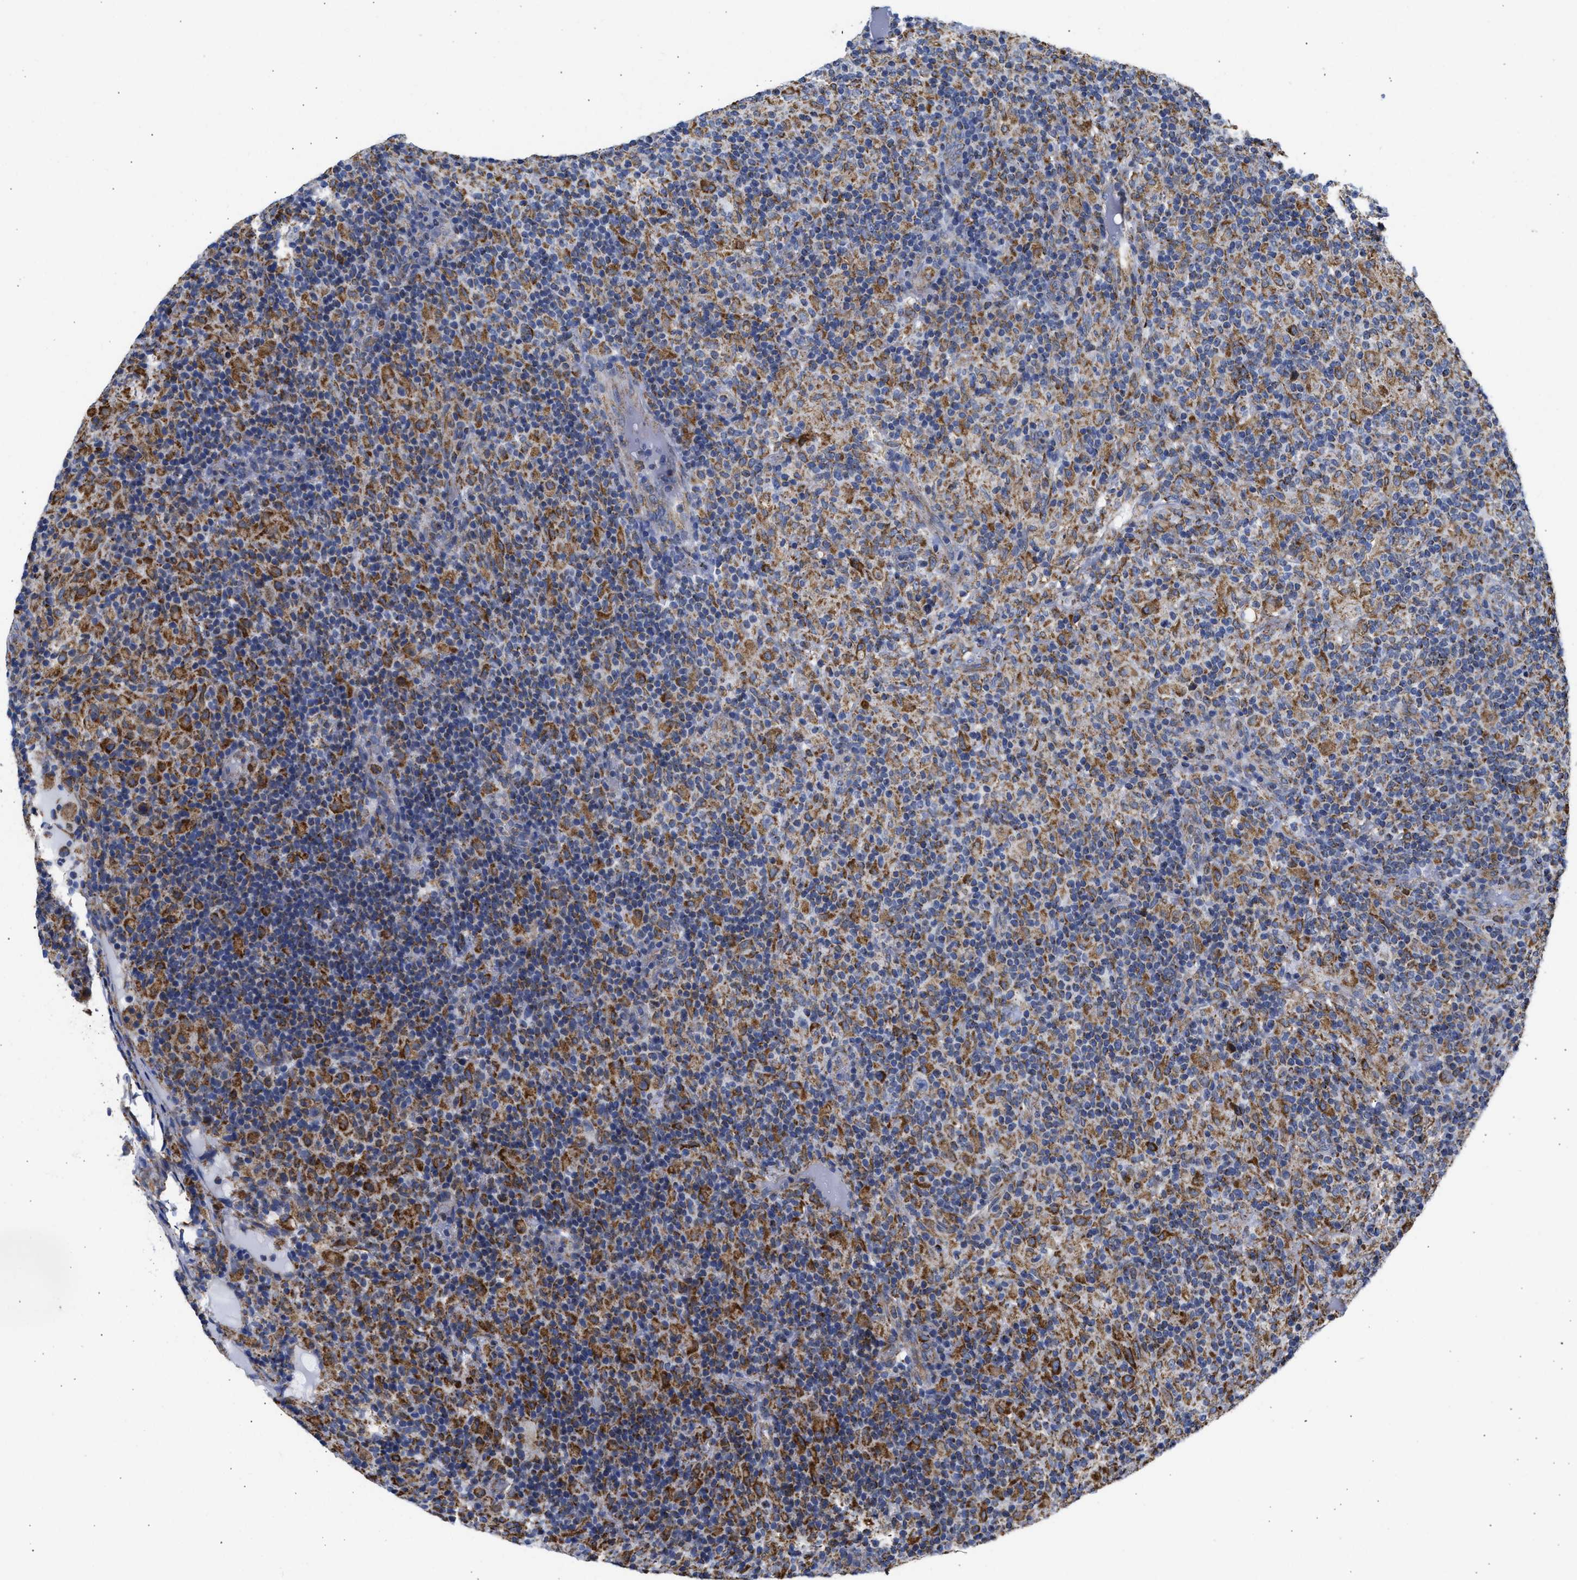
{"staining": {"intensity": "moderate", "quantity": ">75%", "location": "cytoplasmic/membranous"}, "tissue": "lymphoma", "cell_type": "Tumor cells", "image_type": "cancer", "snomed": [{"axis": "morphology", "description": "Hodgkin's disease, NOS"}, {"axis": "topography", "description": "Lymph node"}], "caption": "Immunohistochemical staining of Hodgkin's disease shows moderate cytoplasmic/membranous protein expression in about >75% of tumor cells.", "gene": "CYCS", "patient": {"sex": "male", "age": 70}}